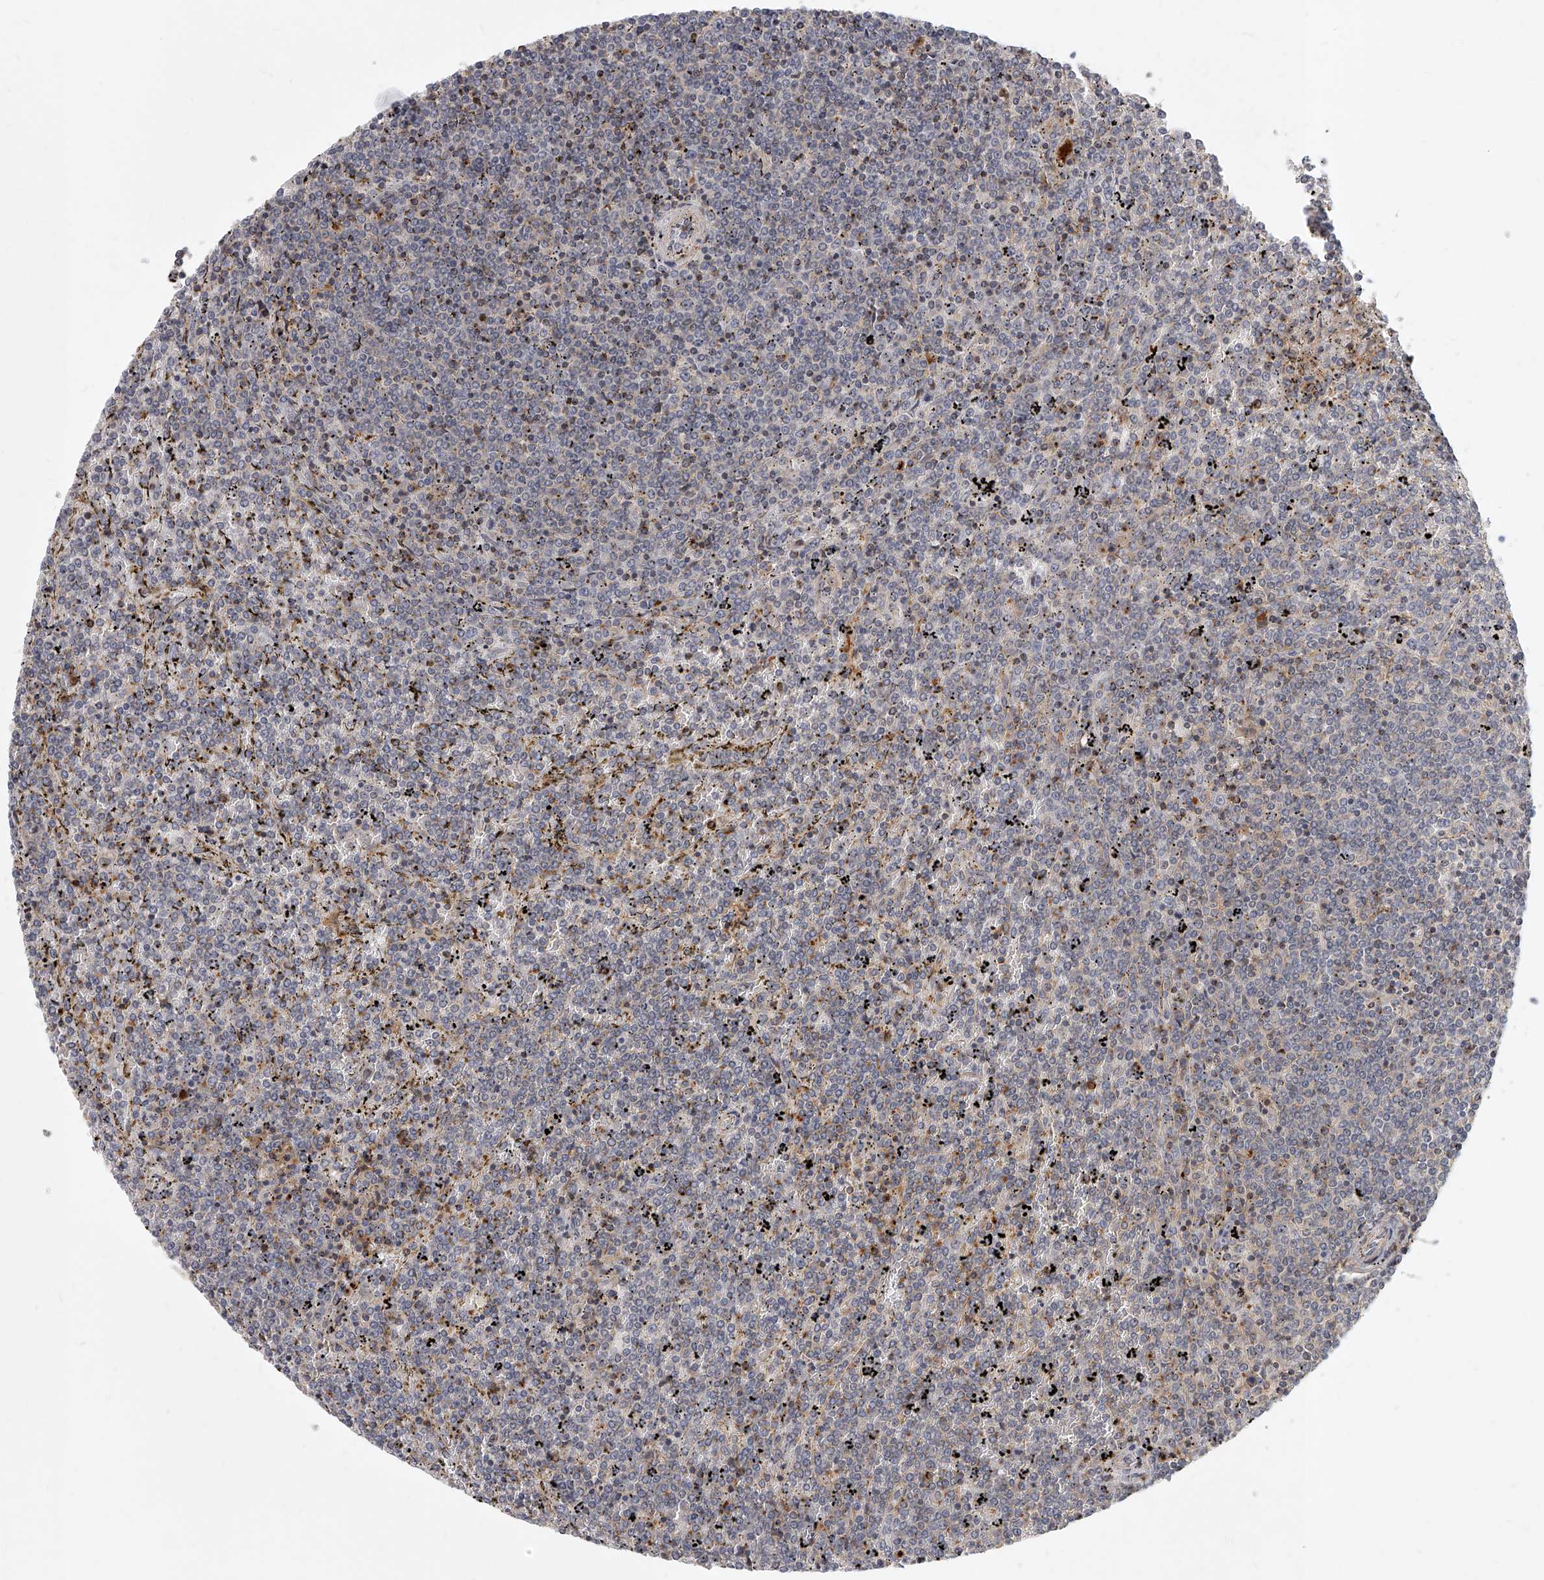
{"staining": {"intensity": "negative", "quantity": "none", "location": "none"}, "tissue": "lymphoma", "cell_type": "Tumor cells", "image_type": "cancer", "snomed": [{"axis": "morphology", "description": "Malignant lymphoma, non-Hodgkin's type, Low grade"}, {"axis": "topography", "description": "Spleen"}], "caption": "Tumor cells show no significant protein expression in lymphoma. (Stains: DAB (3,3'-diaminobenzidine) immunohistochemistry with hematoxylin counter stain, Microscopy: brightfield microscopy at high magnification).", "gene": "SLC37A1", "patient": {"sex": "female", "age": 19}}